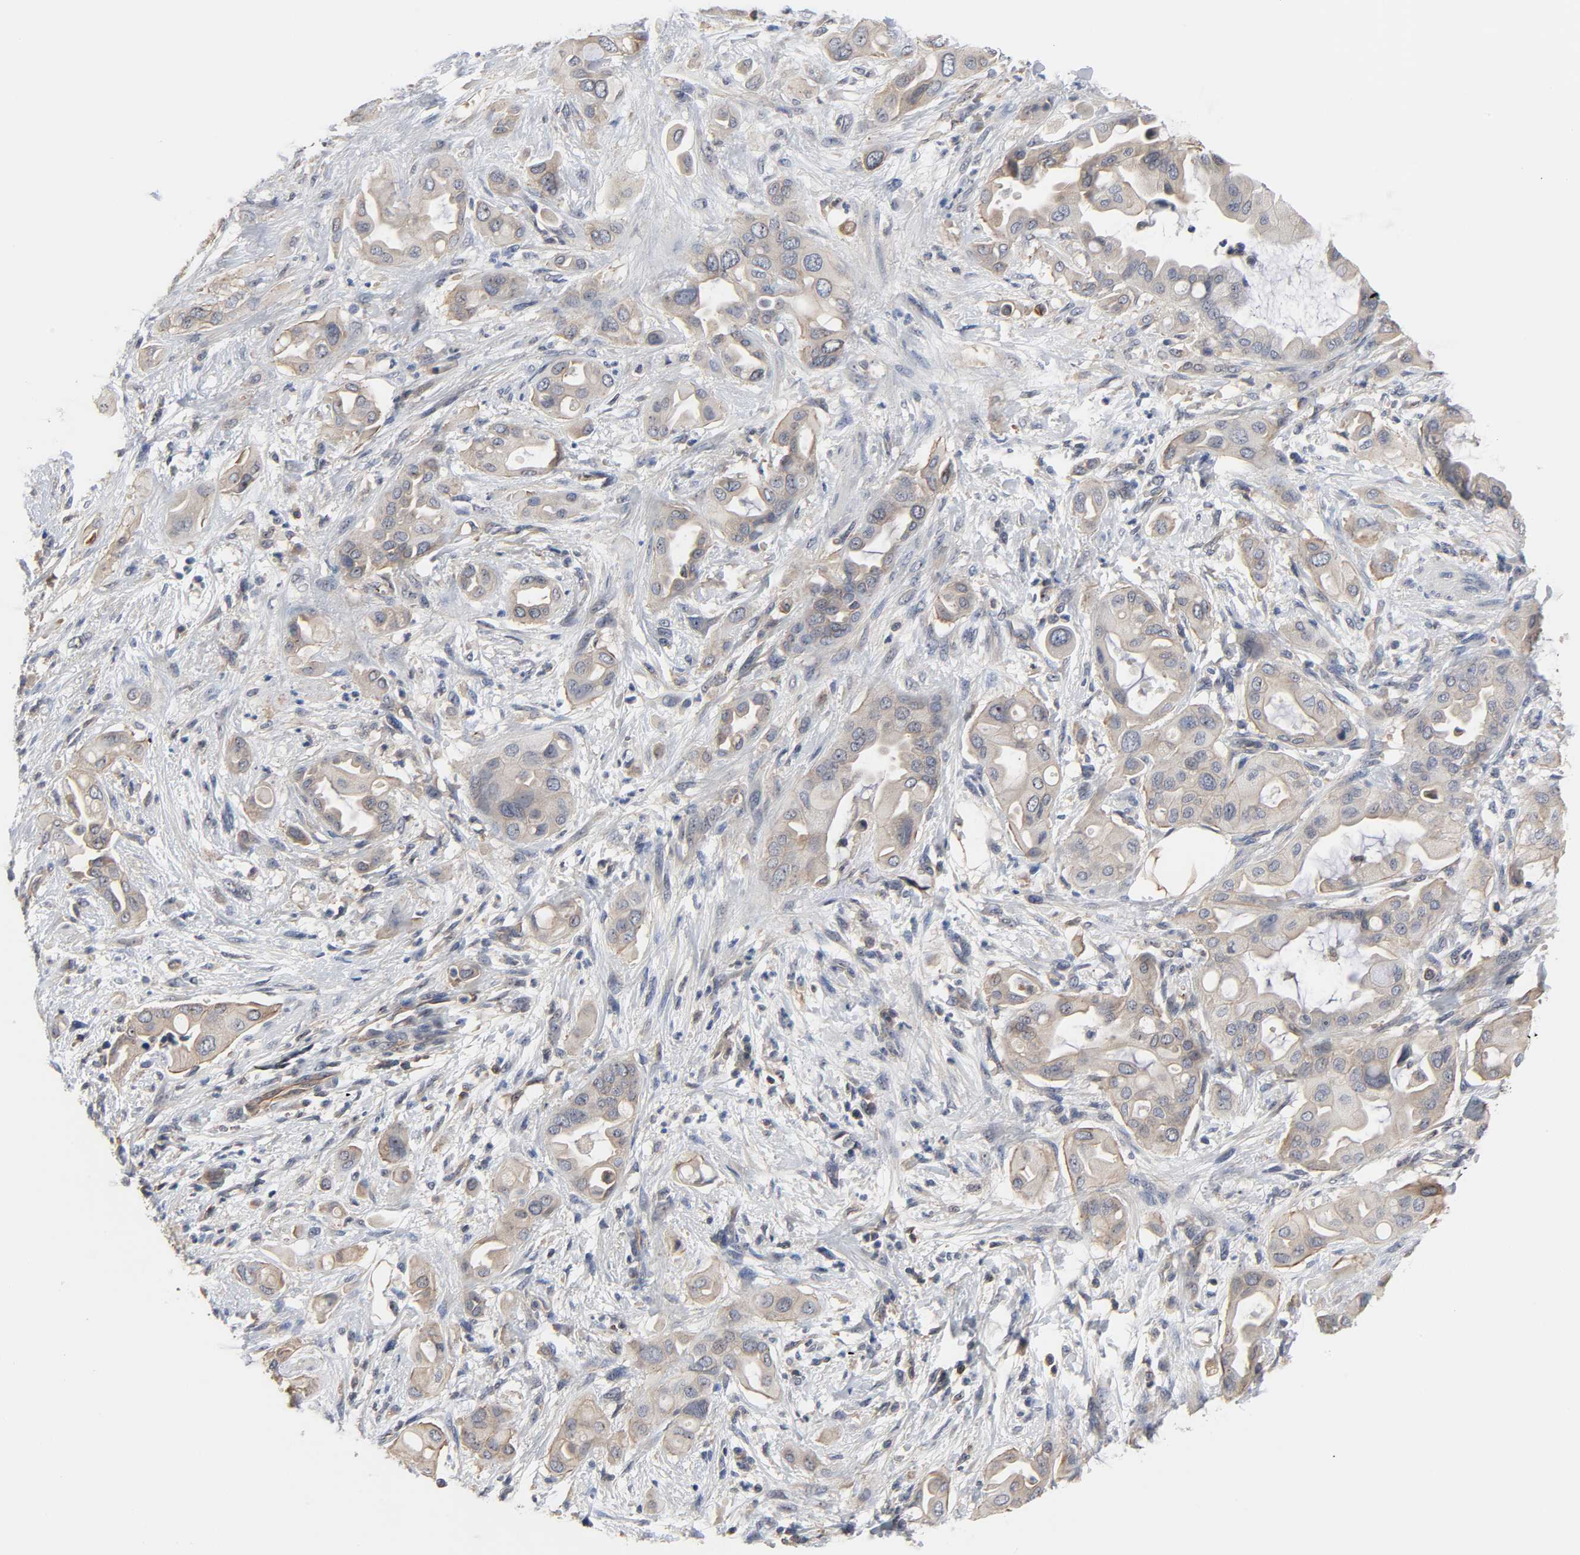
{"staining": {"intensity": "weak", "quantity": ">75%", "location": "cytoplasmic/membranous"}, "tissue": "pancreatic cancer", "cell_type": "Tumor cells", "image_type": "cancer", "snomed": [{"axis": "morphology", "description": "Adenocarcinoma, NOS"}, {"axis": "morphology", "description": "Adenocarcinoma, metastatic, NOS"}, {"axis": "topography", "description": "Lymph node"}, {"axis": "topography", "description": "Pancreas"}, {"axis": "topography", "description": "Duodenum"}], "caption": "Immunohistochemistry histopathology image of neoplastic tissue: human pancreatic adenocarcinoma stained using immunohistochemistry (IHC) exhibits low levels of weak protein expression localized specifically in the cytoplasmic/membranous of tumor cells, appearing as a cytoplasmic/membranous brown color.", "gene": "DDX10", "patient": {"sex": "female", "age": 64}}